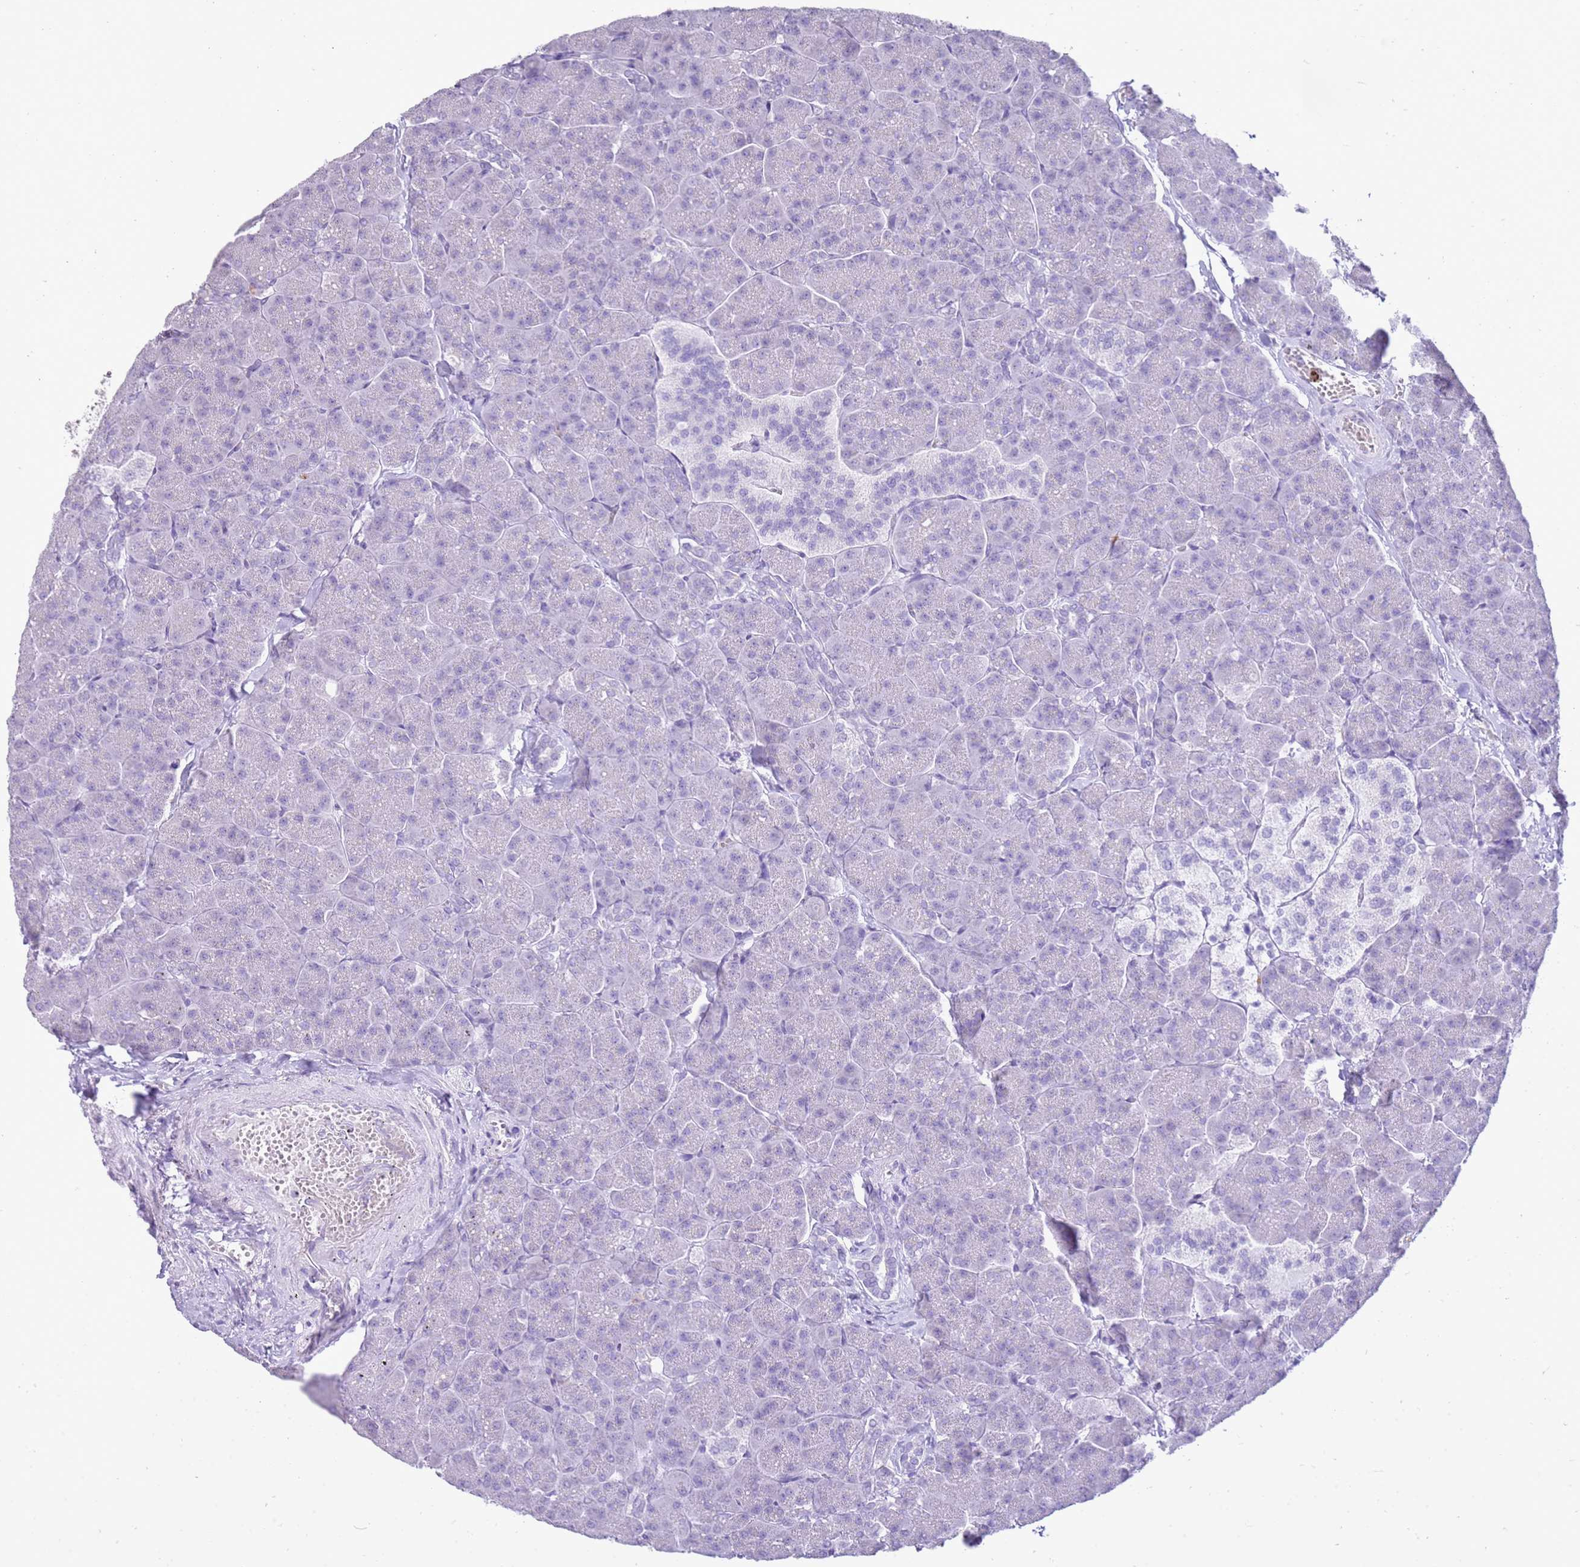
{"staining": {"intensity": "negative", "quantity": "none", "location": "none"}, "tissue": "pancreas", "cell_type": "Exocrine glandular cells", "image_type": "normal", "snomed": [{"axis": "morphology", "description": "Normal tissue, NOS"}, {"axis": "topography", "description": "Pancreas"}, {"axis": "topography", "description": "Peripheral nerve tissue"}], "caption": "This is a micrograph of immunohistochemistry (IHC) staining of normal pancreas, which shows no staining in exocrine glandular cells.", "gene": "CSTA", "patient": {"sex": "male", "age": 54}}